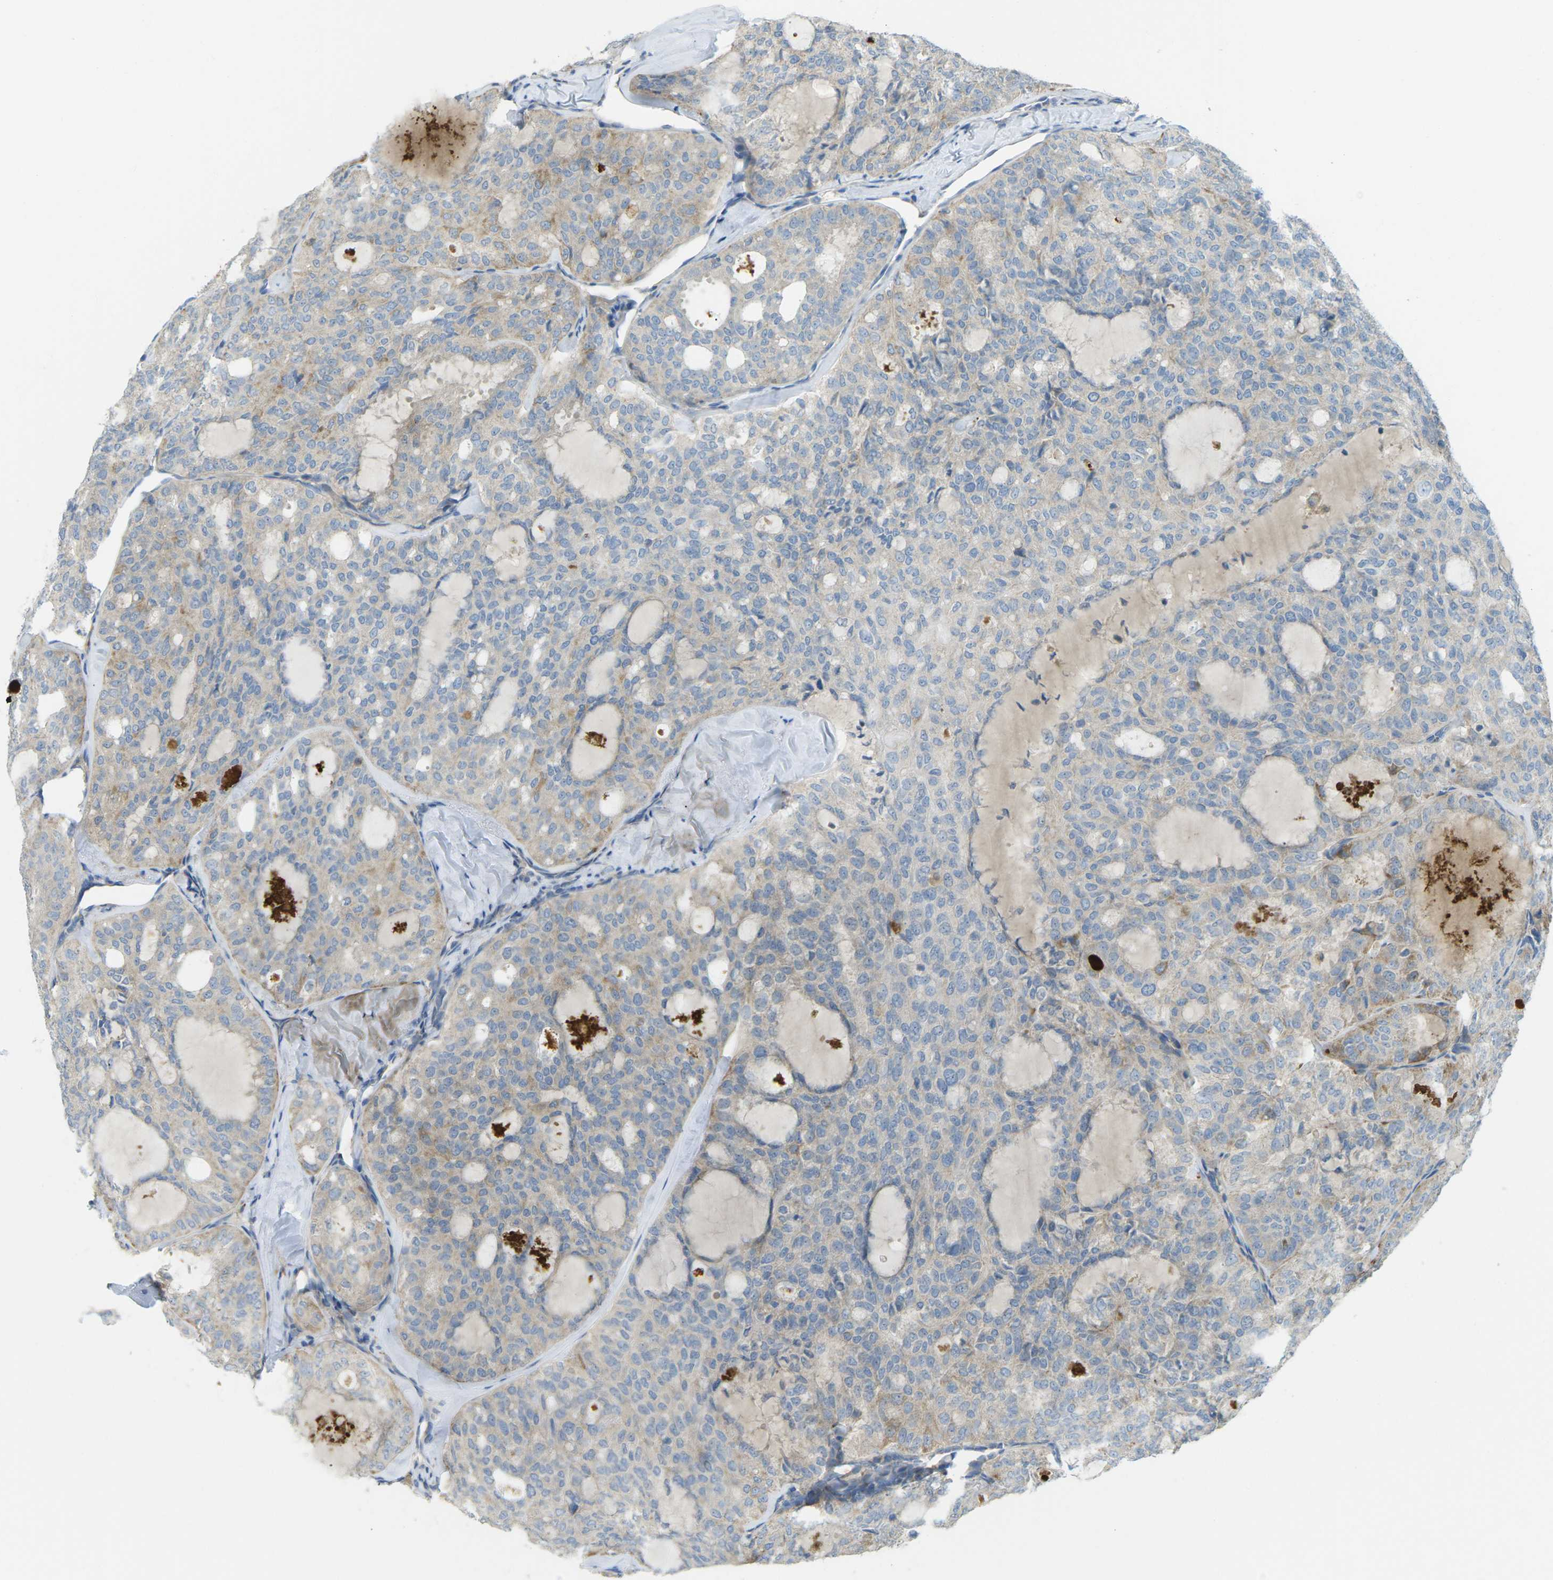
{"staining": {"intensity": "weak", "quantity": "25%-75%", "location": "cytoplasmic/membranous"}, "tissue": "thyroid cancer", "cell_type": "Tumor cells", "image_type": "cancer", "snomed": [{"axis": "morphology", "description": "Follicular adenoma carcinoma, NOS"}, {"axis": "topography", "description": "Thyroid gland"}], "caption": "Immunohistochemical staining of human follicular adenoma carcinoma (thyroid) exhibits low levels of weak cytoplasmic/membranous positivity in about 25%-75% of tumor cells. Using DAB (brown) and hematoxylin (blue) stains, captured at high magnification using brightfield microscopy.", "gene": "MYLK4", "patient": {"sex": "male", "age": 75}}